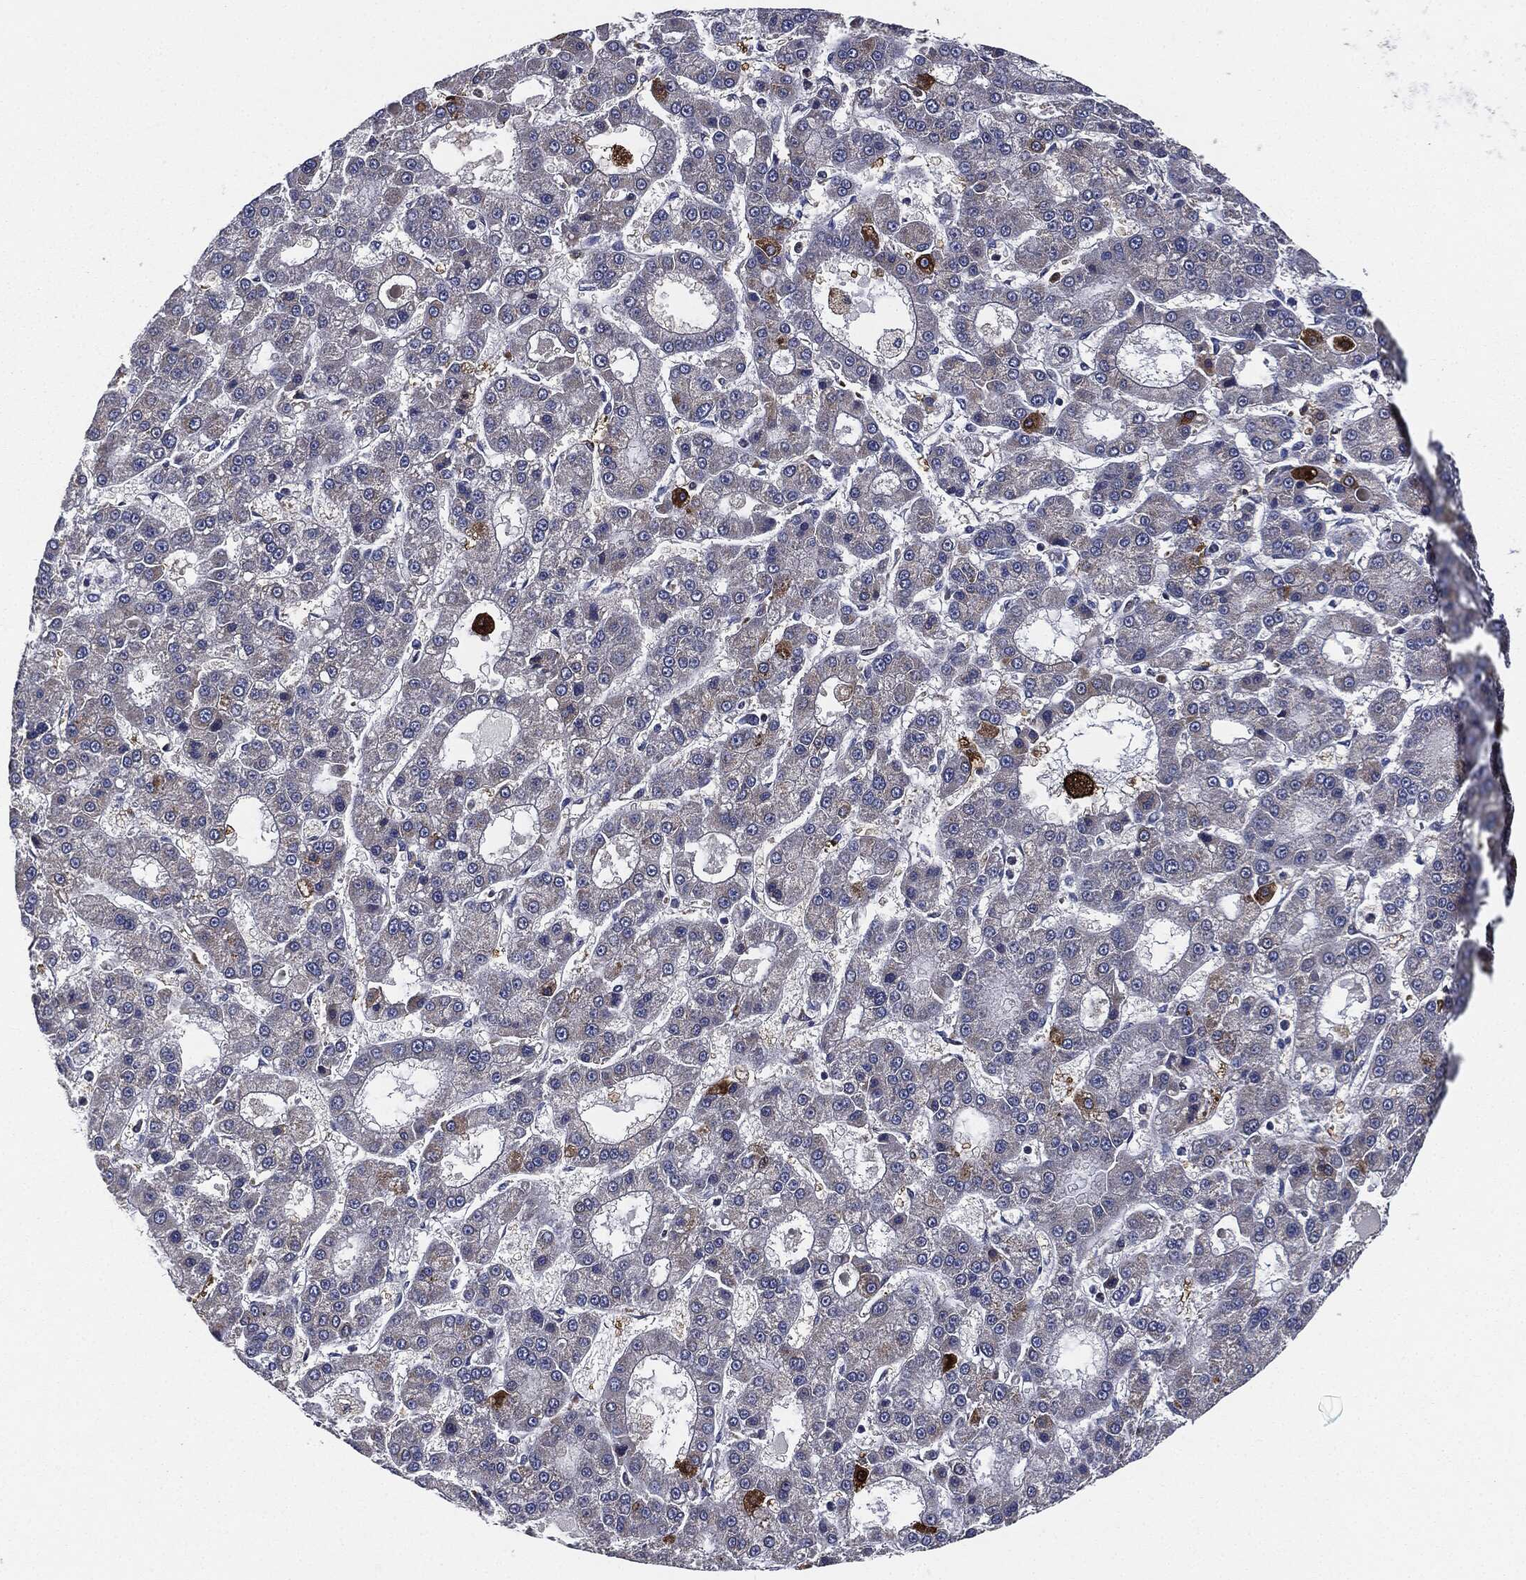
{"staining": {"intensity": "negative", "quantity": "none", "location": "none"}, "tissue": "liver cancer", "cell_type": "Tumor cells", "image_type": "cancer", "snomed": [{"axis": "morphology", "description": "Carcinoma, Hepatocellular, NOS"}, {"axis": "topography", "description": "Liver"}], "caption": "Human liver hepatocellular carcinoma stained for a protein using IHC shows no staining in tumor cells.", "gene": "TMEM11", "patient": {"sex": "male", "age": 70}}